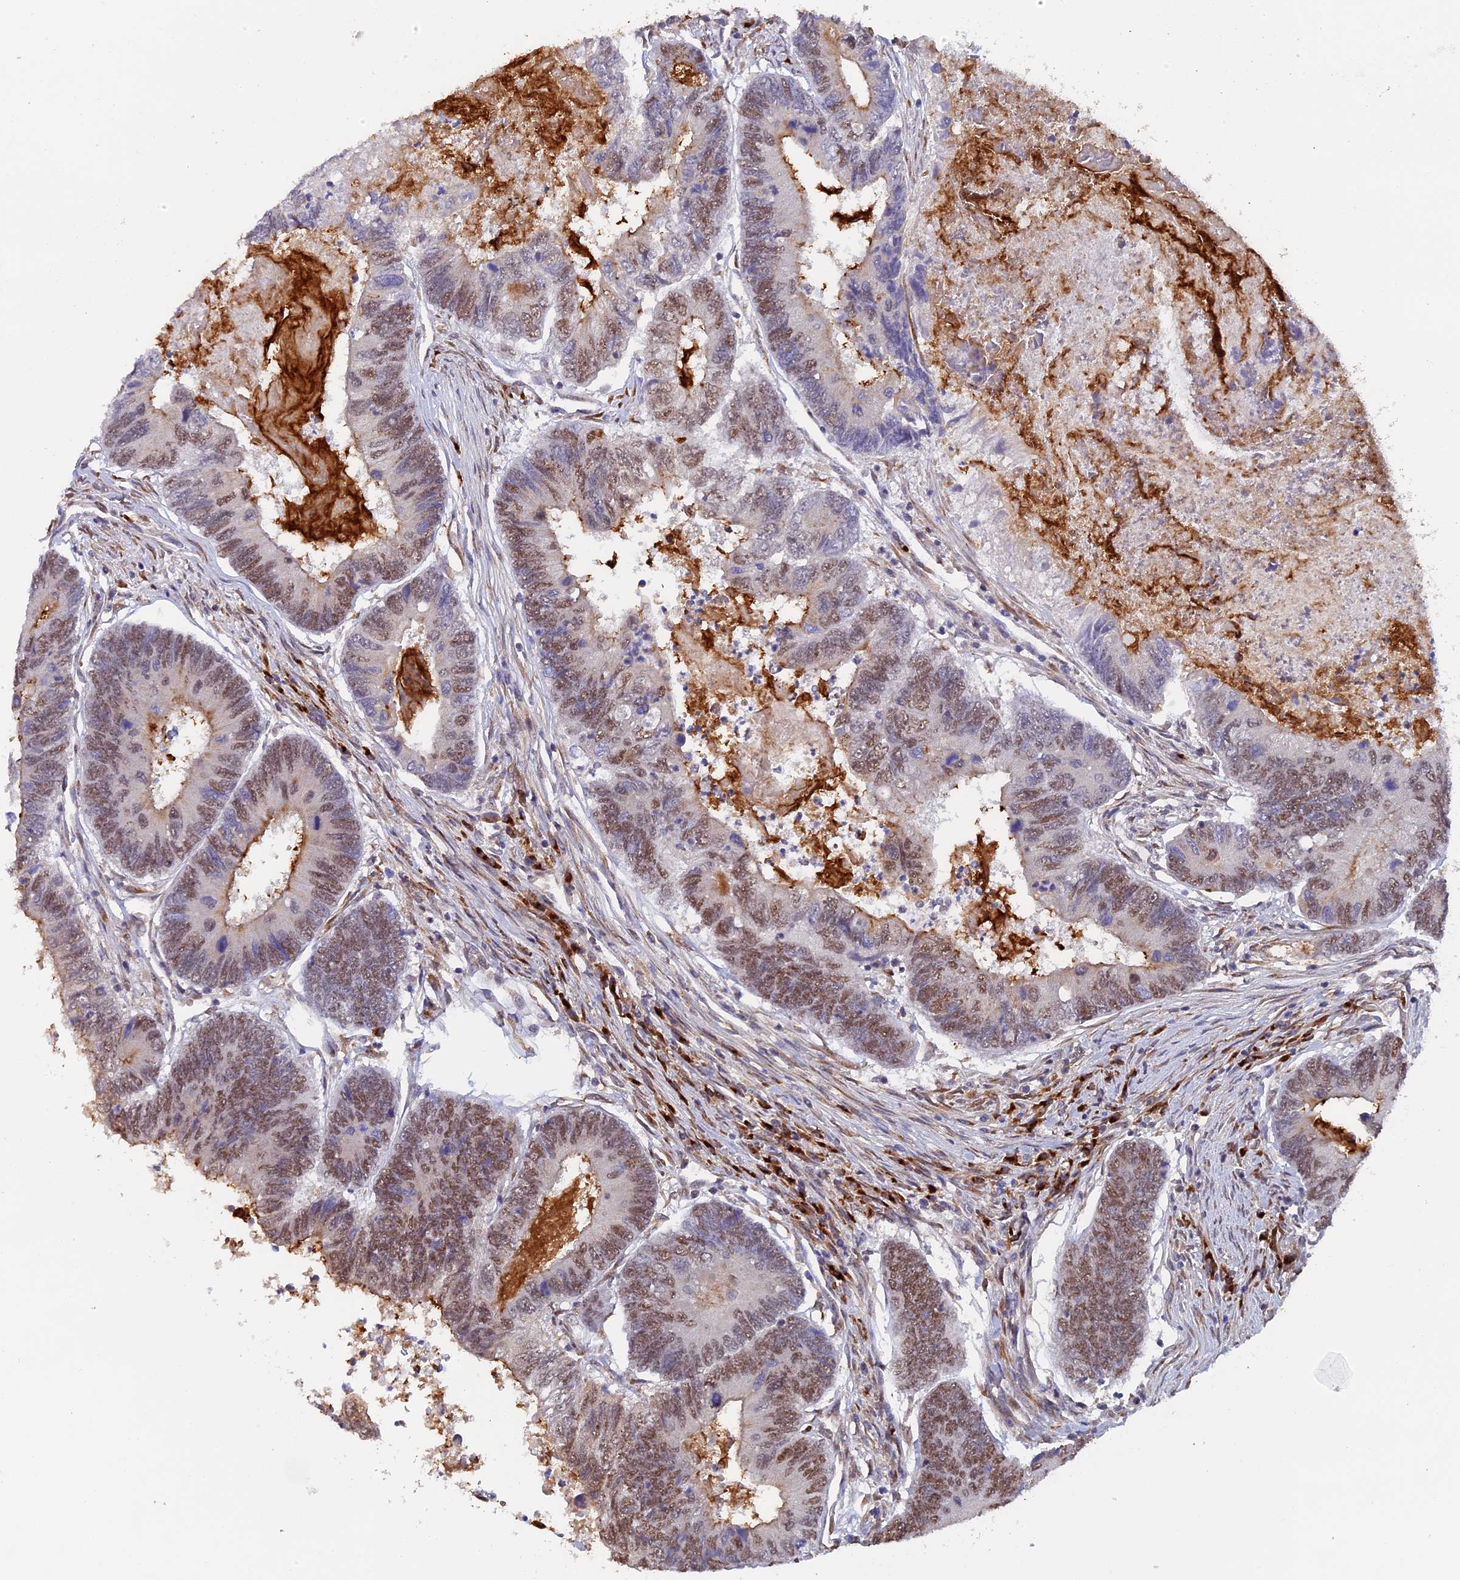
{"staining": {"intensity": "moderate", "quantity": ">75%", "location": "nuclear"}, "tissue": "colorectal cancer", "cell_type": "Tumor cells", "image_type": "cancer", "snomed": [{"axis": "morphology", "description": "Adenocarcinoma, NOS"}, {"axis": "topography", "description": "Colon"}], "caption": "Brown immunohistochemical staining in human colorectal cancer displays moderate nuclear positivity in approximately >75% of tumor cells.", "gene": "SNX17", "patient": {"sex": "female", "age": 67}}